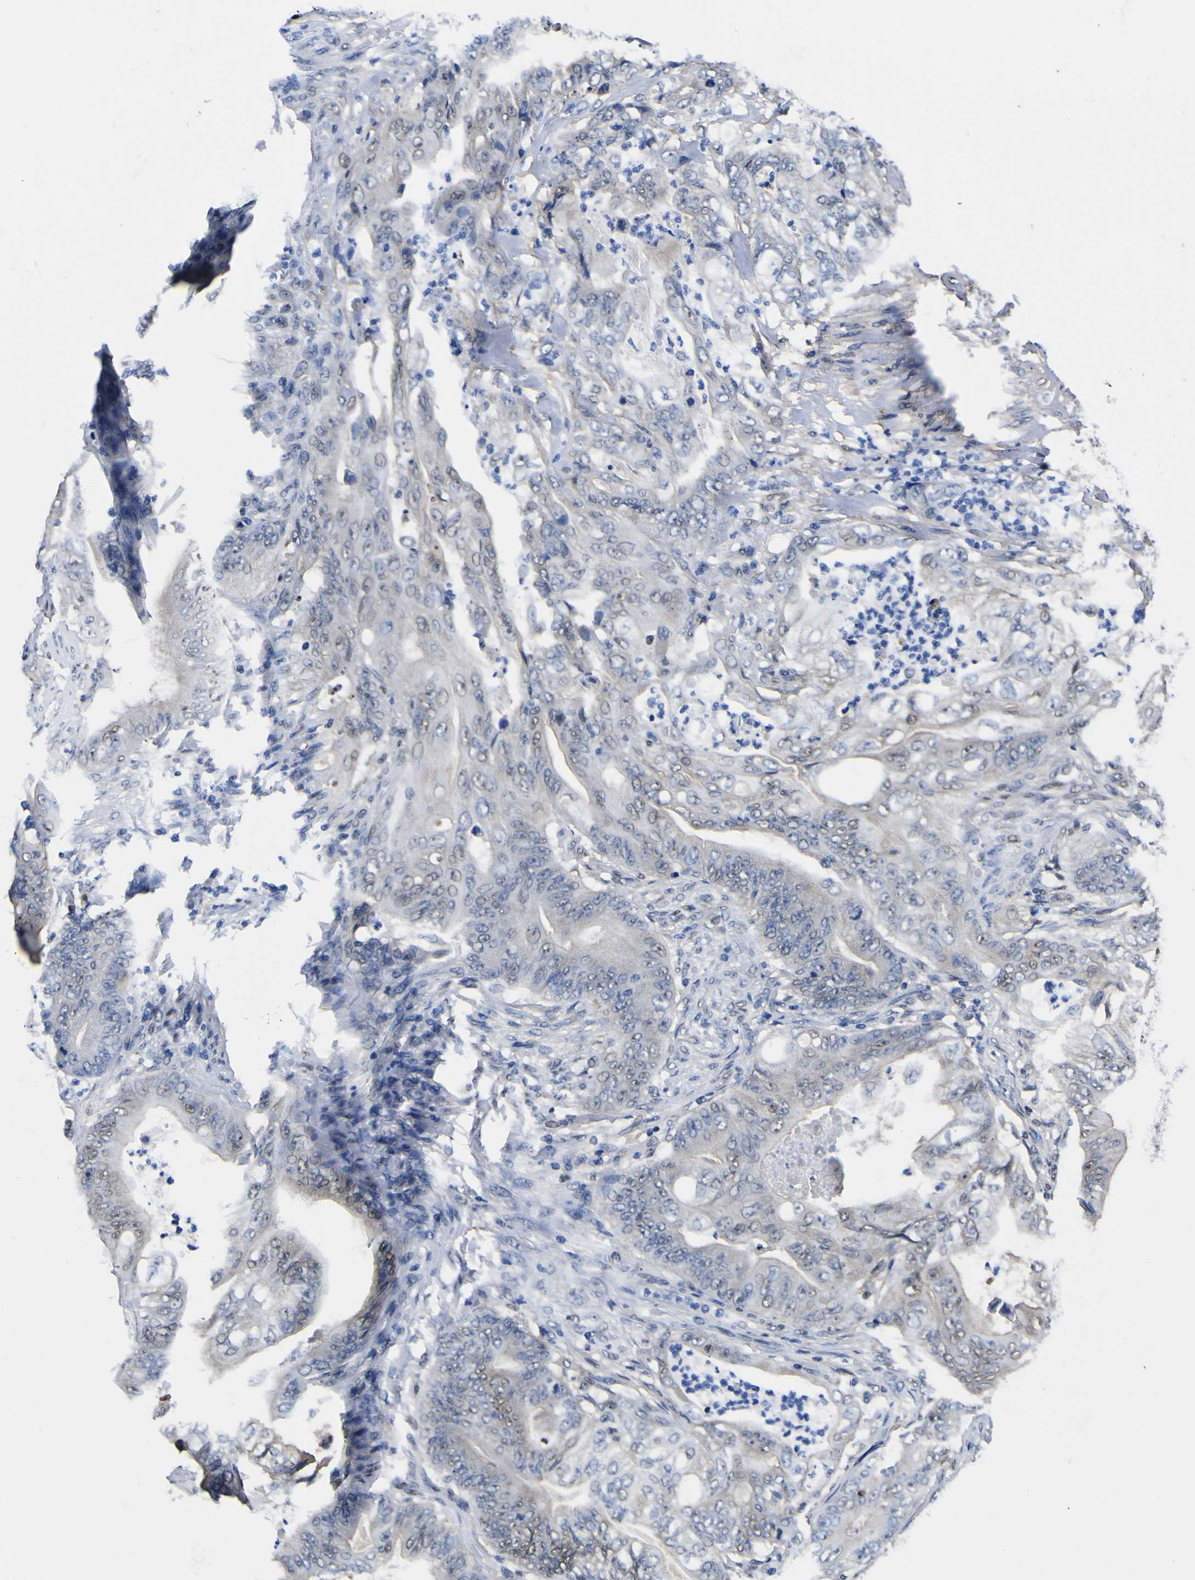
{"staining": {"intensity": "weak", "quantity": "25%-75%", "location": "nuclear"}, "tissue": "stomach cancer", "cell_type": "Tumor cells", "image_type": "cancer", "snomed": [{"axis": "morphology", "description": "Adenocarcinoma, NOS"}, {"axis": "topography", "description": "Stomach"}], "caption": "A histopathology image of stomach cancer stained for a protein reveals weak nuclear brown staining in tumor cells.", "gene": "FAM110B", "patient": {"sex": "female", "age": 73}}